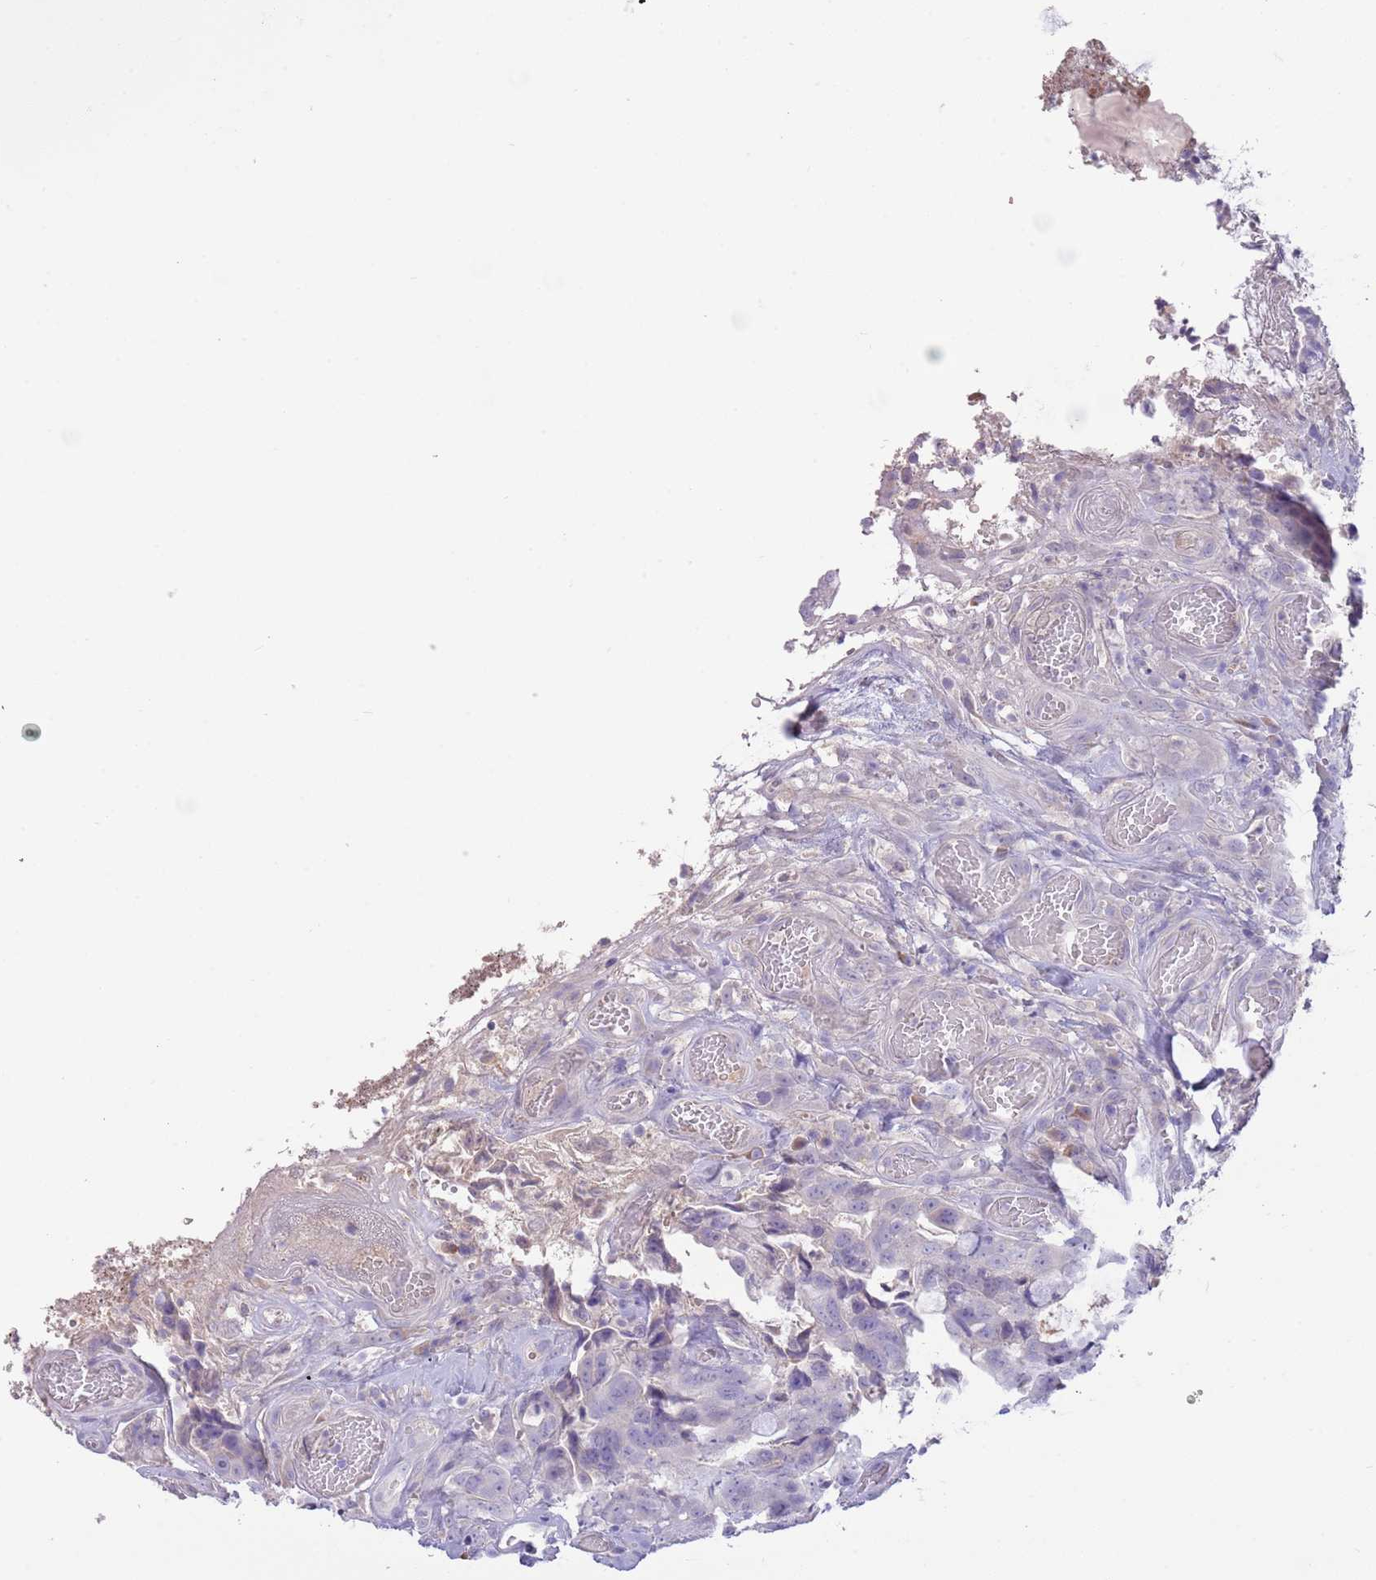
{"staining": {"intensity": "negative", "quantity": "none", "location": "none"}, "tissue": "colorectal cancer", "cell_type": "Tumor cells", "image_type": "cancer", "snomed": [{"axis": "morphology", "description": "Adenocarcinoma, NOS"}, {"axis": "topography", "description": "Colon"}], "caption": "This is an immunohistochemistry image of colorectal cancer. There is no positivity in tumor cells.", "gene": "IGFL4", "patient": {"sex": "female", "age": 82}}